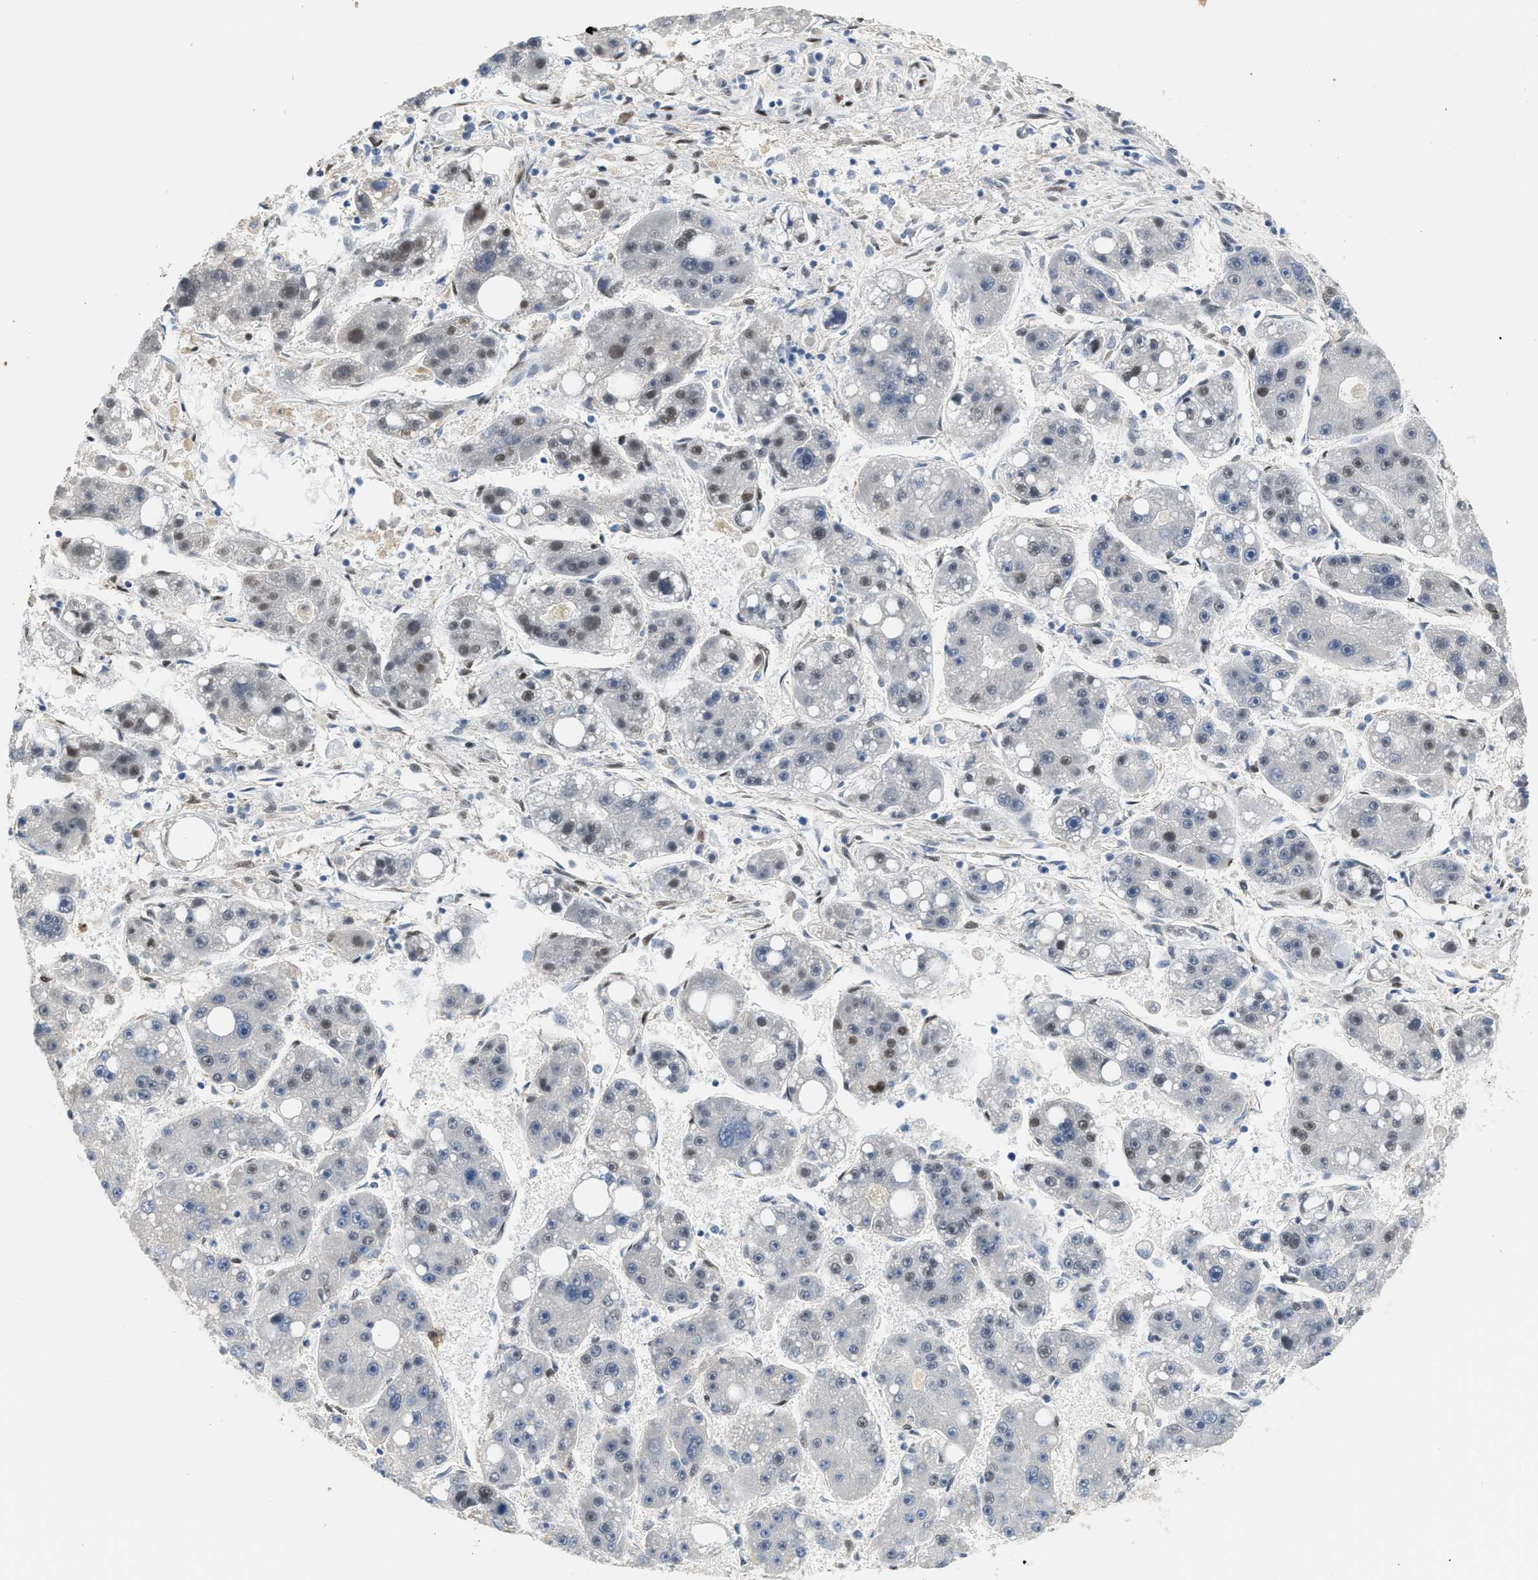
{"staining": {"intensity": "weak", "quantity": "25%-75%", "location": "nuclear"}, "tissue": "liver cancer", "cell_type": "Tumor cells", "image_type": "cancer", "snomed": [{"axis": "morphology", "description": "Carcinoma, Hepatocellular, NOS"}, {"axis": "topography", "description": "Liver"}], "caption": "Immunohistochemical staining of liver cancer (hepatocellular carcinoma) exhibits low levels of weak nuclear expression in approximately 25%-75% of tumor cells. The staining was performed using DAB, with brown indicating positive protein expression. Nuclei are stained blue with hematoxylin.", "gene": "ZBTB20", "patient": {"sex": "female", "age": 61}}